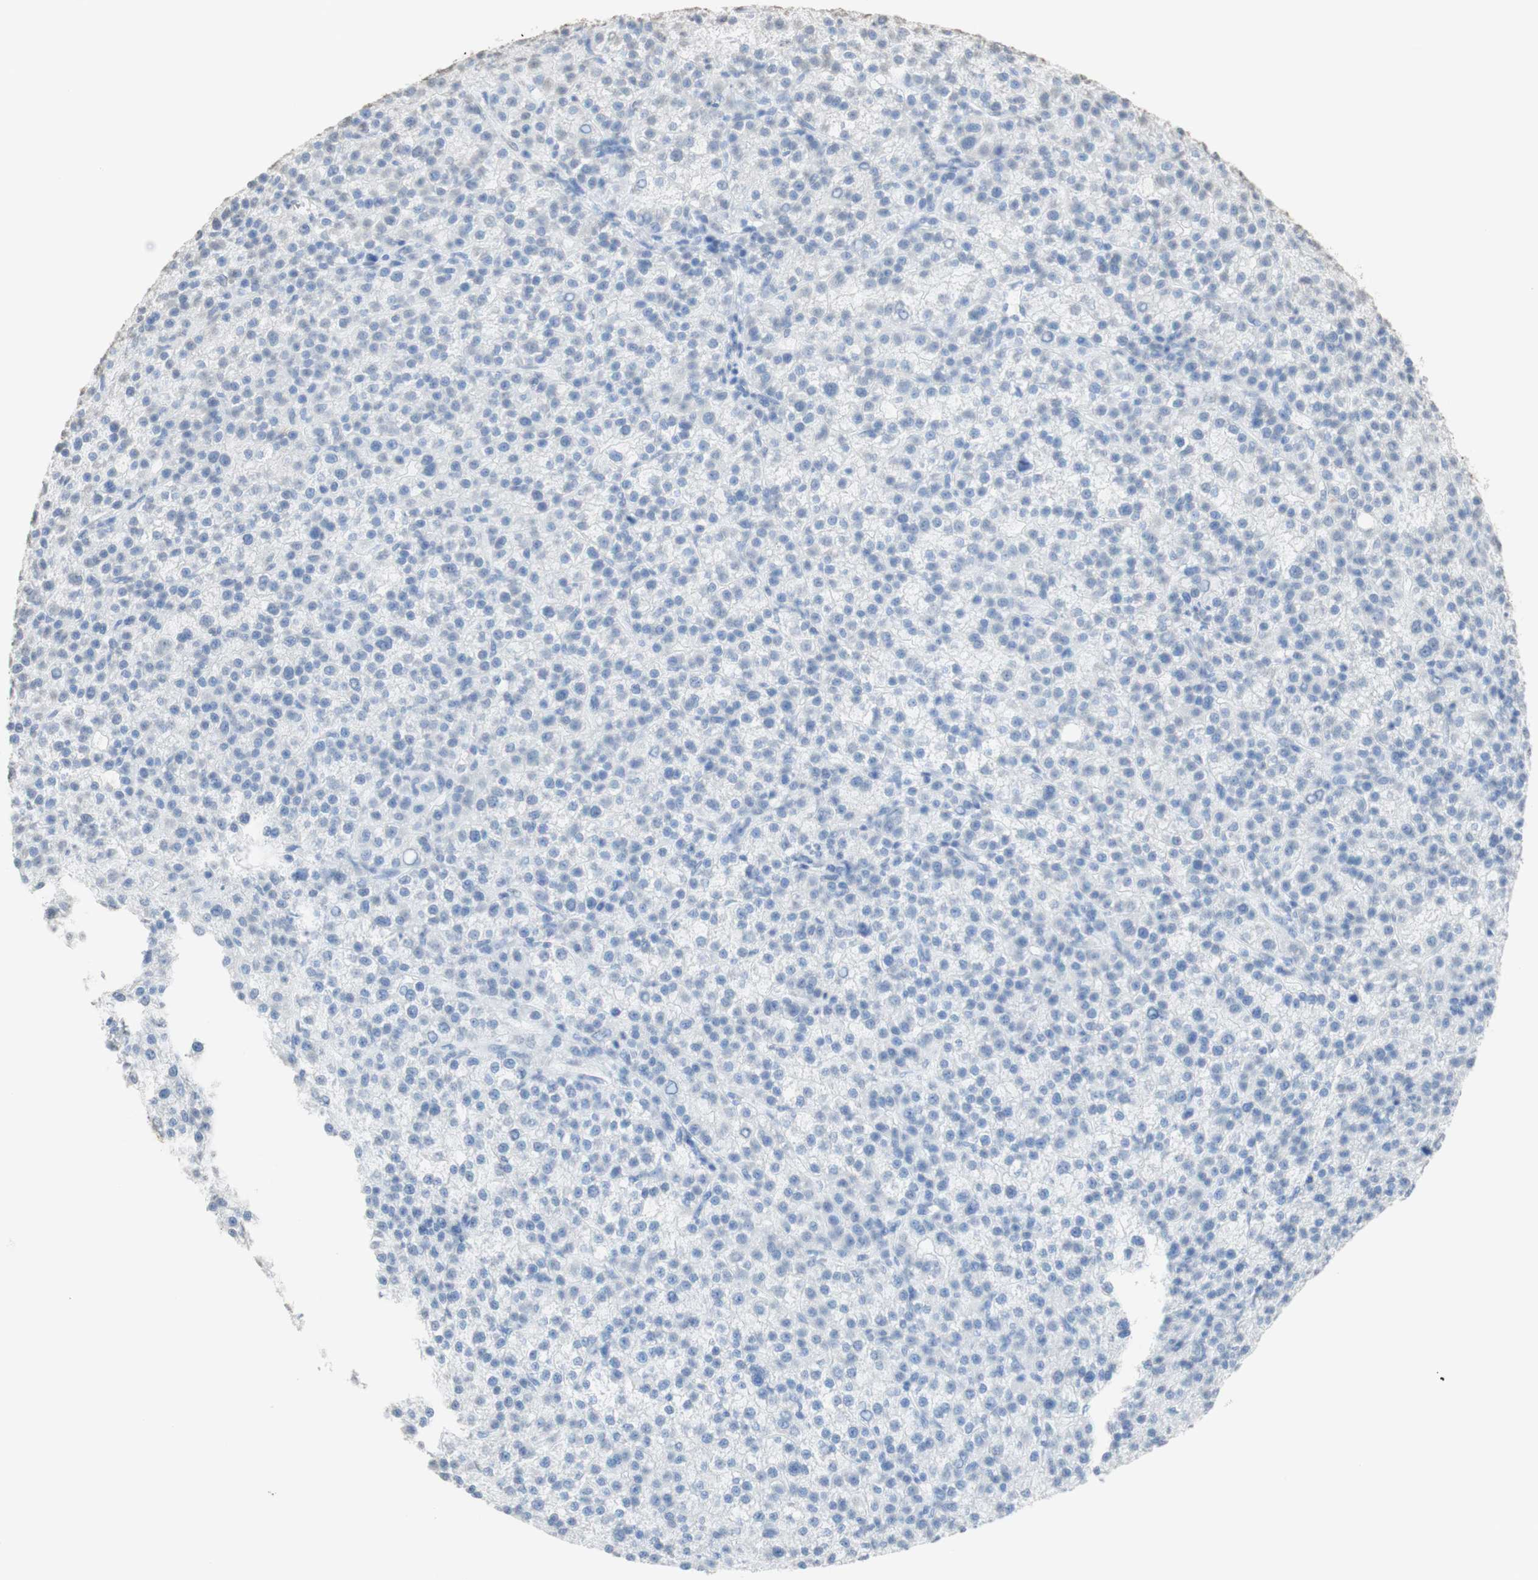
{"staining": {"intensity": "negative", "quantity": "none", "location": "none"}, "tissue": "liver cancer", "cell_type": "Tumor cells", "image_type": "cancer", "snomed": [{"axis": "morphology", "description": "Carcinoma, Hepatocellular, NOS"}, {"axis": "topography", "description": "Liver"}], "caption": "This is an immunohistochemistry micrograph of human liver cancer. There is no expression in tumor cells.", "gene": "L1CAM", "patient": {"sex": "female", "age": 58}}